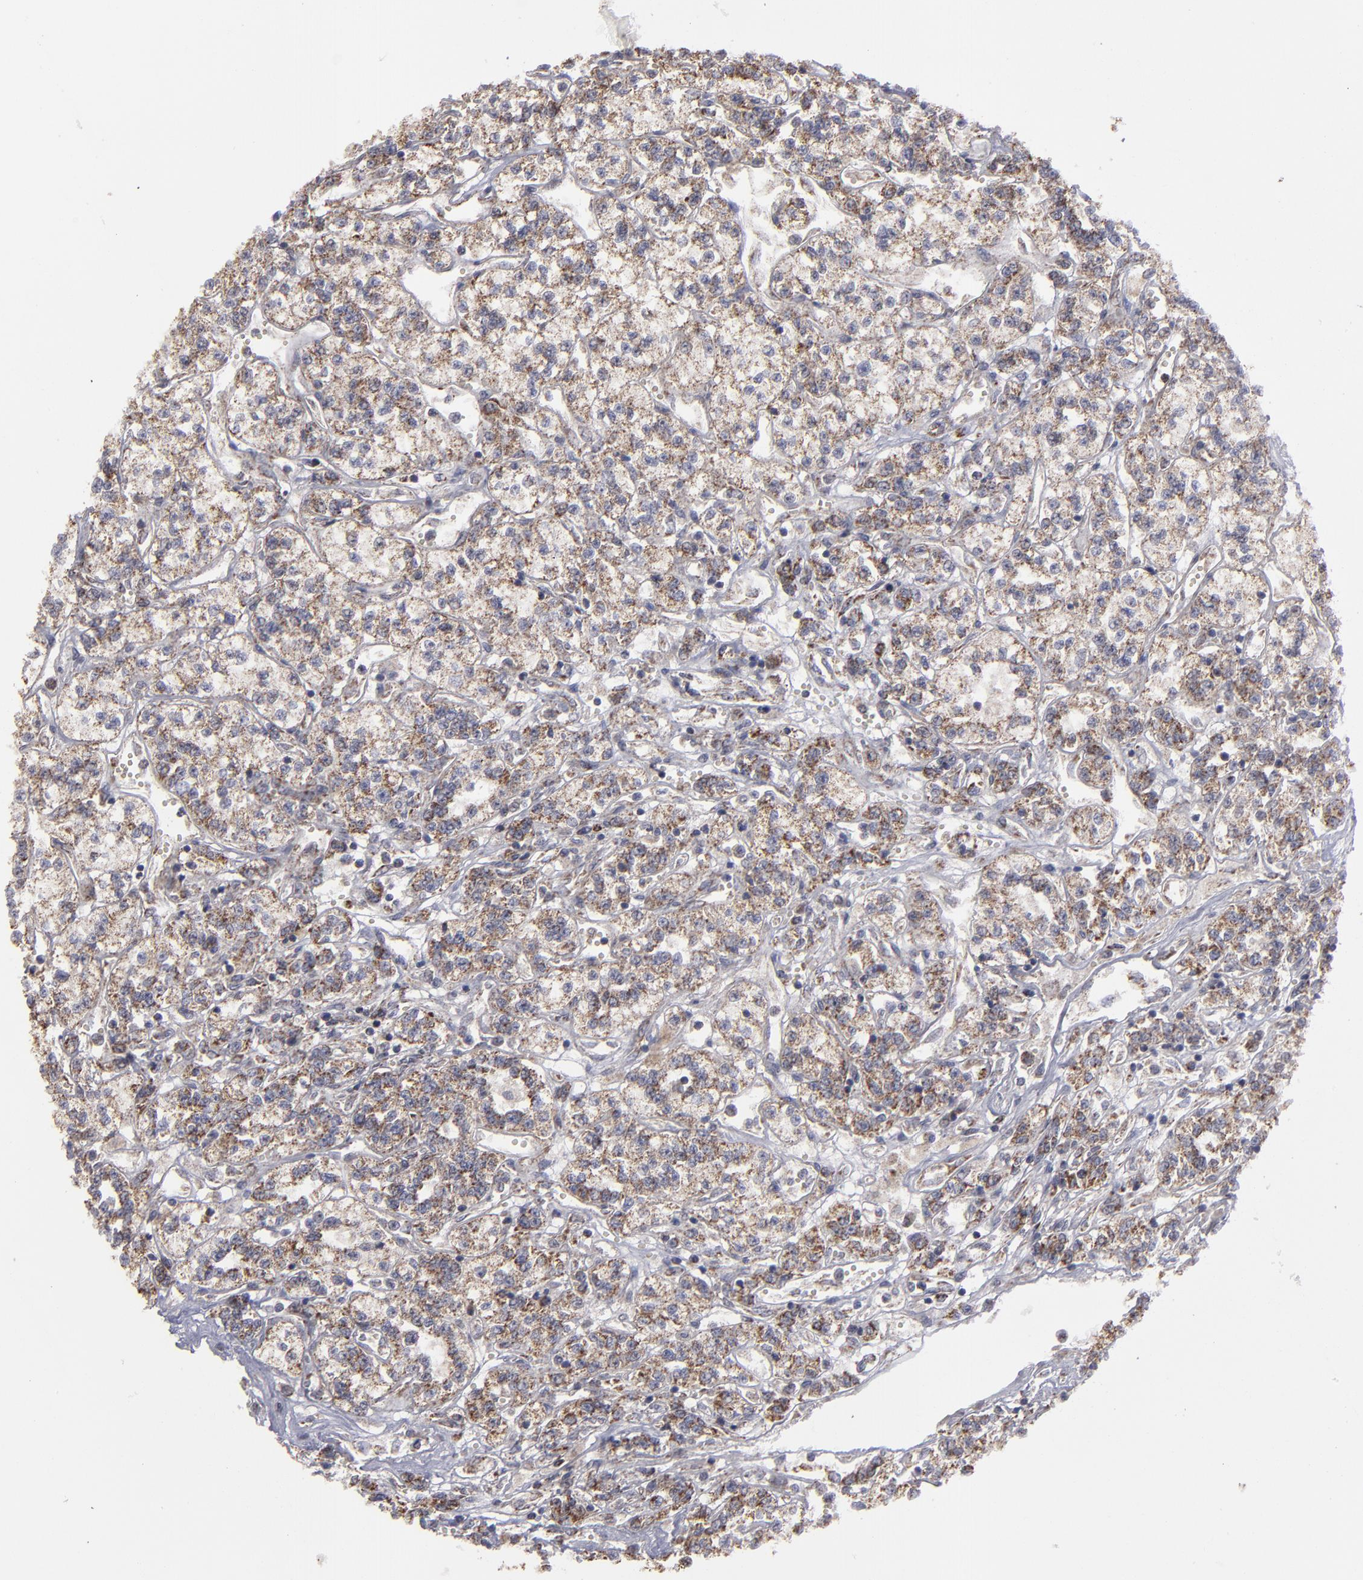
{"staining": {"intensity": "strong", "quantity": "25%-75%", "location": "cytoplasmic/membranous"}, "tissue": "renal cancer", "cell_type": "Tumor cells", "image_type": "cancer", "snomed": [{"axis": "morphology", "description": "Adenocarcinoma, NOS"}, {"axis": "topography", "description": "Kidney"}], "caption": "Renal cancer (adenocarcinoma) tissue exhibits strong cytoplasmic/membranous positivity in about 25%-75% of tumor cells Nuclei are stained in blue.", "gene": "MYOM2", "patient": {"sex": "female", "age": 76}}